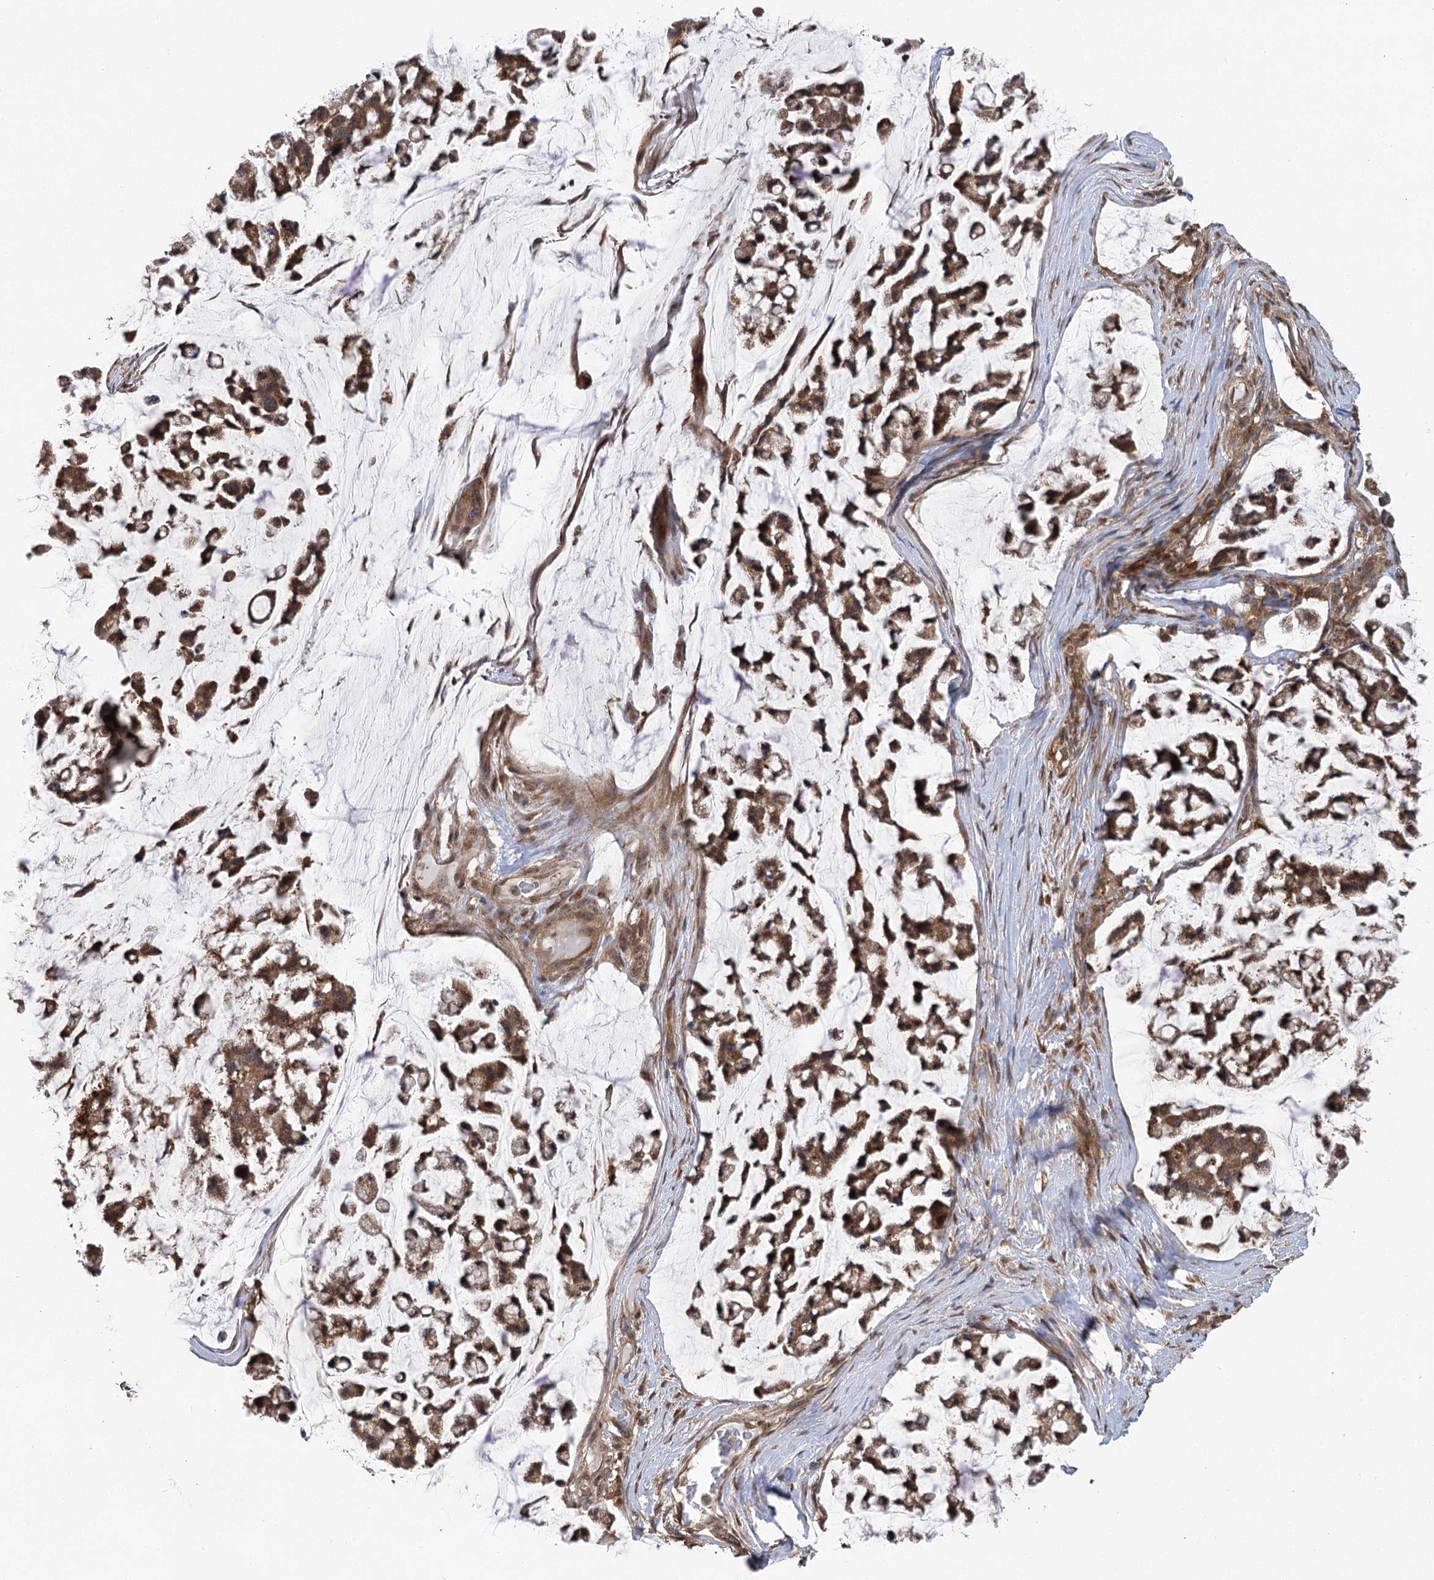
{"staining": {"intensity": "moderate", "quantity": ">75%", "location": "cytoplasmic/membranous,nuclear"}, "tissue": "stomach cancer", "cell_type": "Tumor cells", "image_type": "cancer", "snomed": [{"axis": "morphology", "description": "Adenocarcinoma, NOS"}, {"axis": "topography", "description": "Stomach, lower"}], "caption": "Stomach adenocarcinoma stained with a brown dye reveals moderate cytoplasmic/membranous and nuclear positive staining in approximately >75% of tumor cells.", "gene": "C12orf4", "patient": {"sex": "male", "age": 67}}